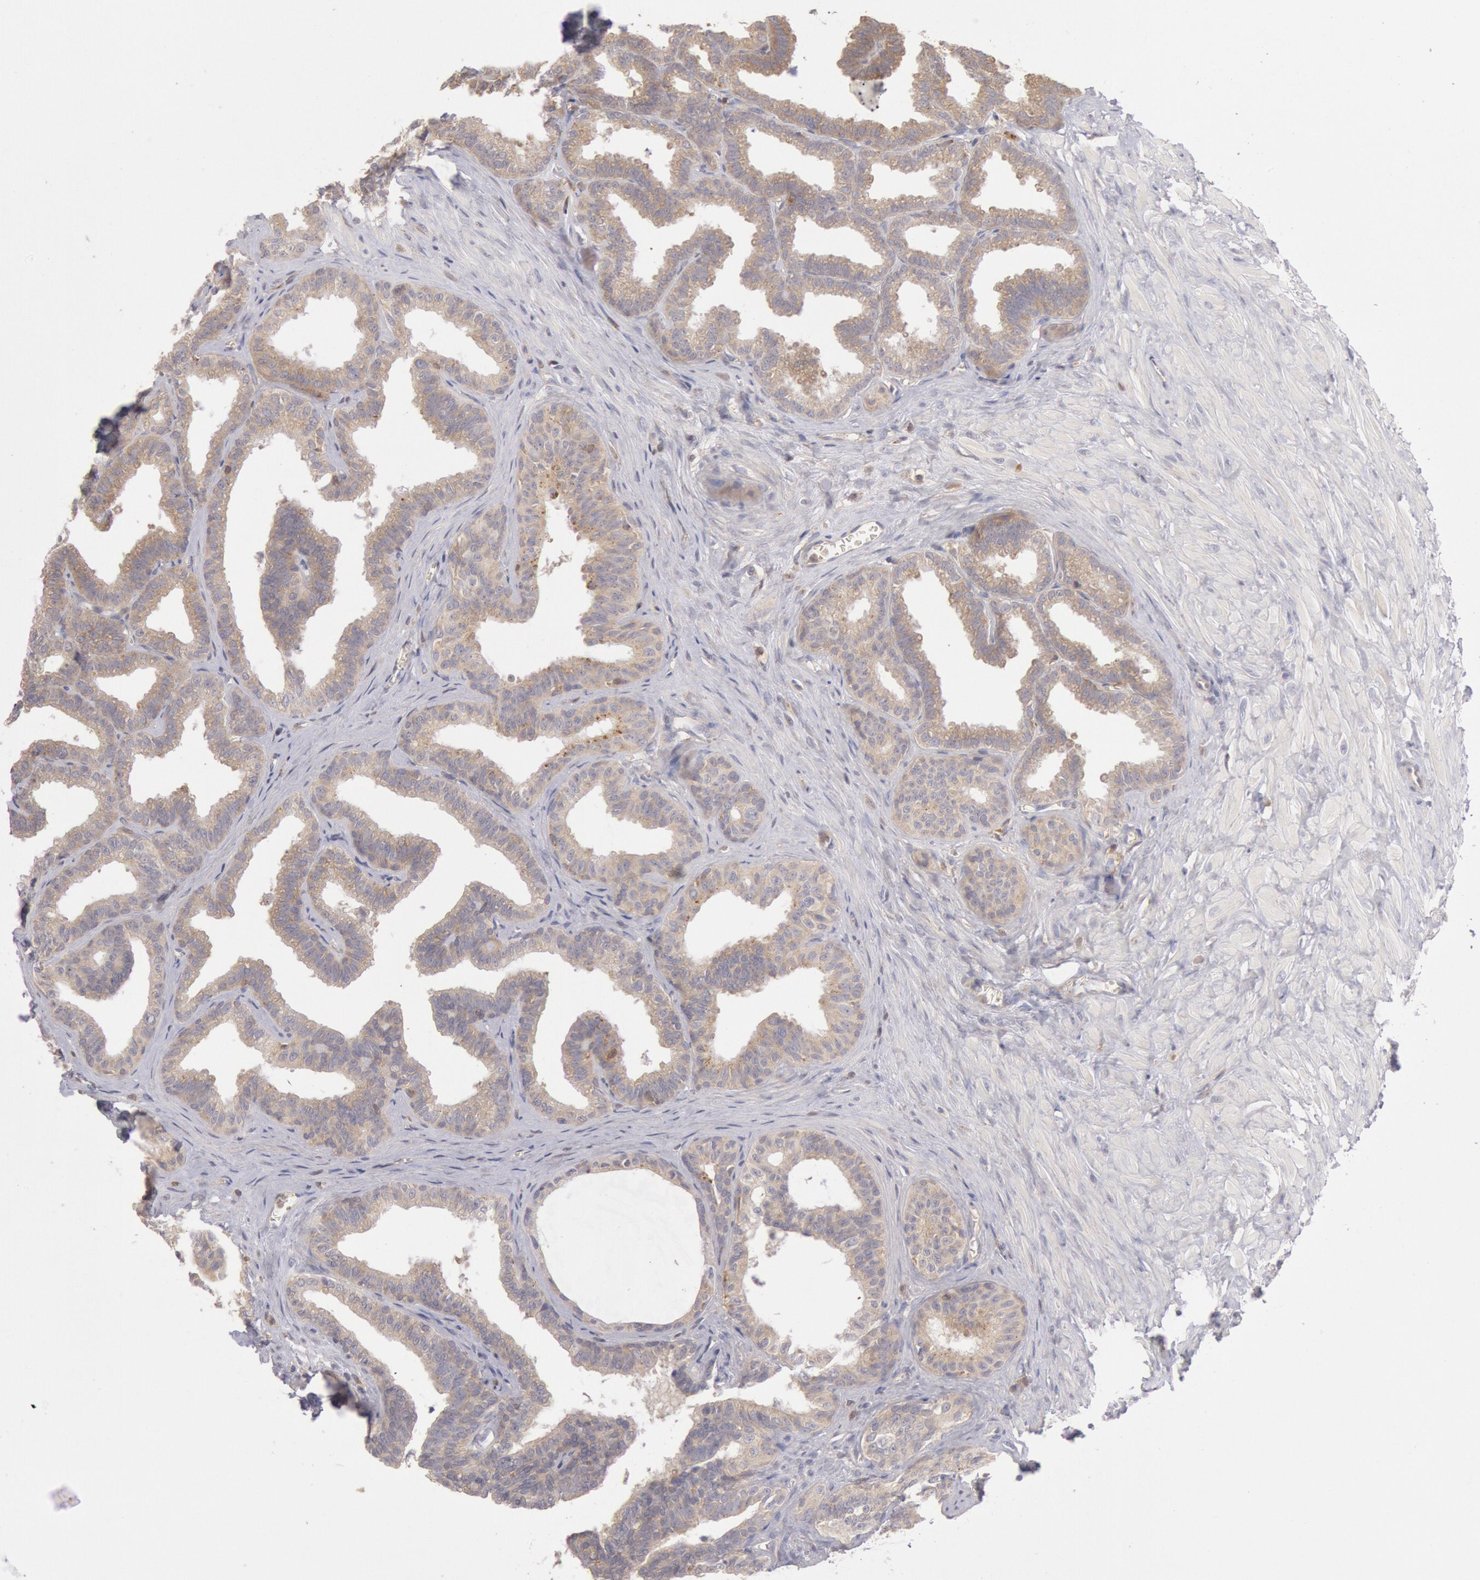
{"staining": {"intensity": "weak", "quantity": ">75%", "location": "cytoplasmic/membranous"}, "tissue": "seminal vesicle", "cell_type": "Glandular cells", "image_type": "normal", "snomed": [{"axis": "morphology", "description": "Normal tissue, NOS"}, {"axis": "topography", "description": "Seminal veicle"}], "caption": "Seminal vesicle stained with immunohistochemistry (IHC) shows weak cytoplasmic/membranous positivity in about >75% of glandular cells.", "gene": "PIK3R1", "patient": {"sex": "male", "age": 26}}